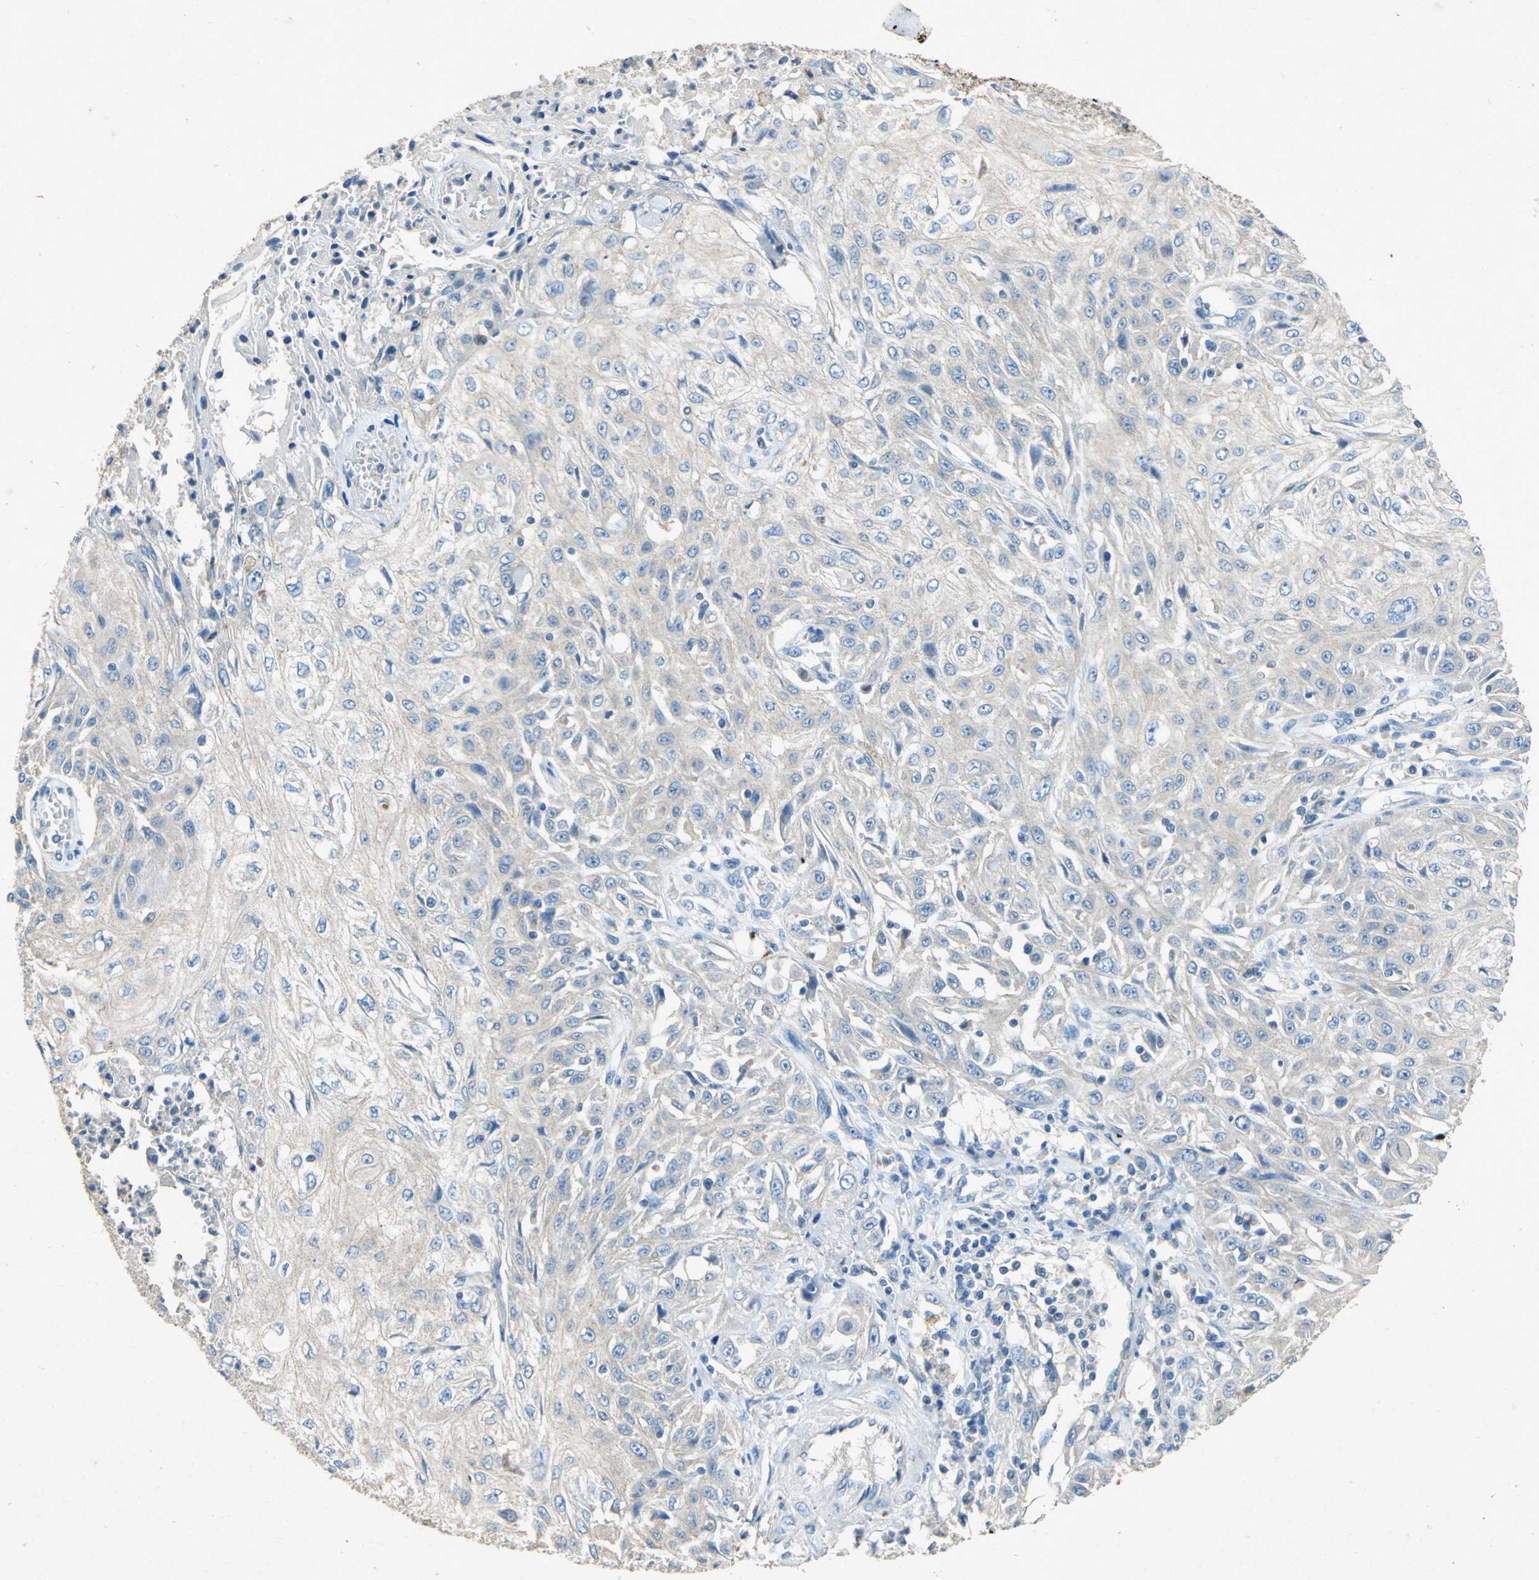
{"staining": {"intensity": "weak", "quantity": ">75%", "location": "cytoplasmic/membranous"}, "tissue": "skin cancer", "cell_type": "Tumor cells", "image_type": "cancer", "snomed": [{"axis": "morphology", "description": "Squamous cell carcinoma, NOS"}, {"axis": "topography", "description": "Skin"}], "caption": "Immunohistochemistry (IHC) image of human skin cancer stained for a protein (brown), which reveals low levels of weak cytoplasmic/membranous staining in approximately >75% of tumor cells.", "gene": "ADAMTS5", "patient": {"sex": "male", "age": 75}}